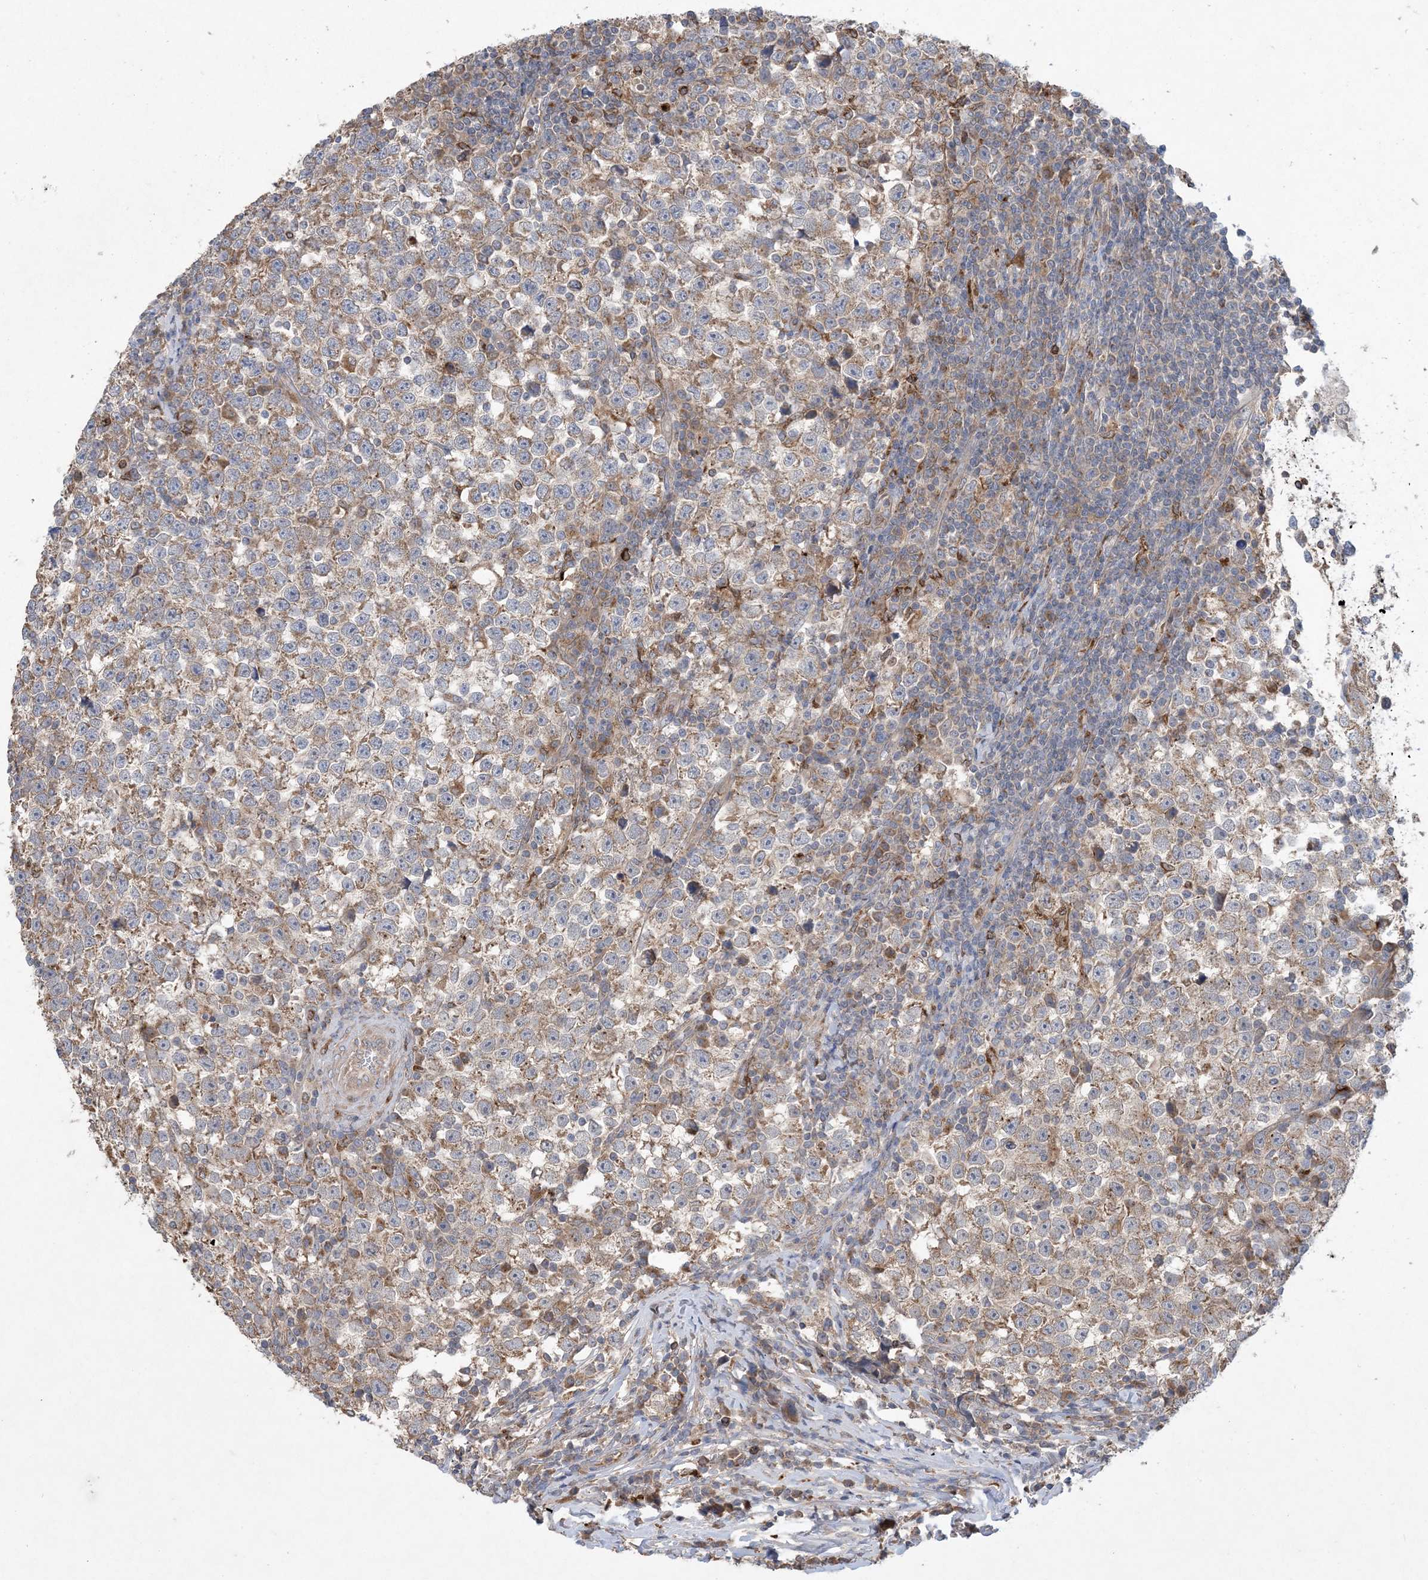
{"staining": {"intensity": "moderate", "quantity": ">75%", "location": "cytoplasmic/membranous"}, "tissue": "testis cancer", "cell_type": "Tumor cells", "image_type": "cancer", "snomed": [{"axis": "morphology", "description": "Normal tissue, NOS"}, {"axis": "morphology", "description": "Seminoma, NOS"}, {"axis": "topography", "description": "Testis"}], "caption": "A micrograph of seminoma (testis) stained for a protein exhibits moderate cytoplasmic/membranous brown staining in tumor cells.", "gene": "MASP2", "patient": {"sex": "male", "age": 43}}